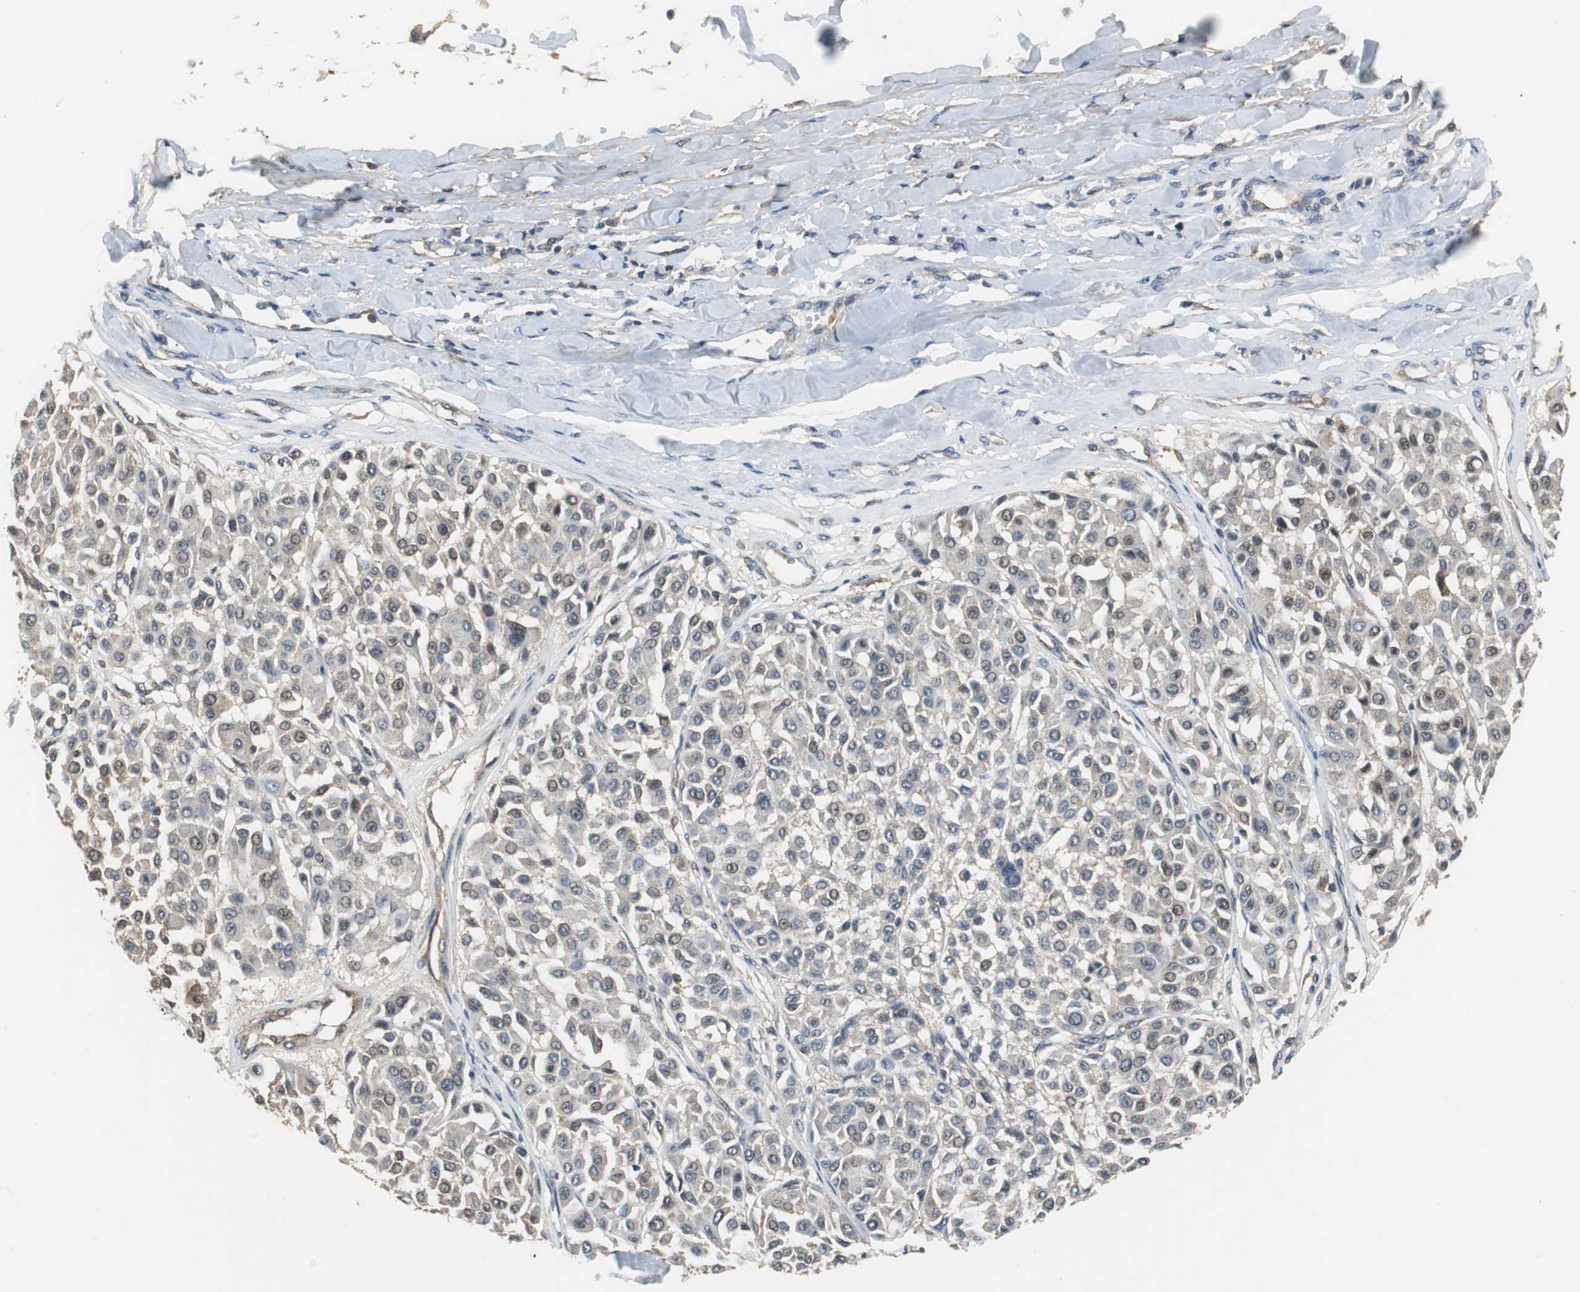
{"staining": {"intensity": "negative", "quantity": "none", "location": "none"}, "tissue": "melanoma", "cell_type": "Tumor cells", "image_type": "cancer", "snomed": [{"axis": "morphology", "description": "Malignant melanoma, Metastatic site"}, {"axis": "topography", "description": "Soft tissue"}], "caption": "Tumor cells show no significant positivity in melanoma.", "gene": "VBP1", "patient": {"sex": "male", "age": 41}}